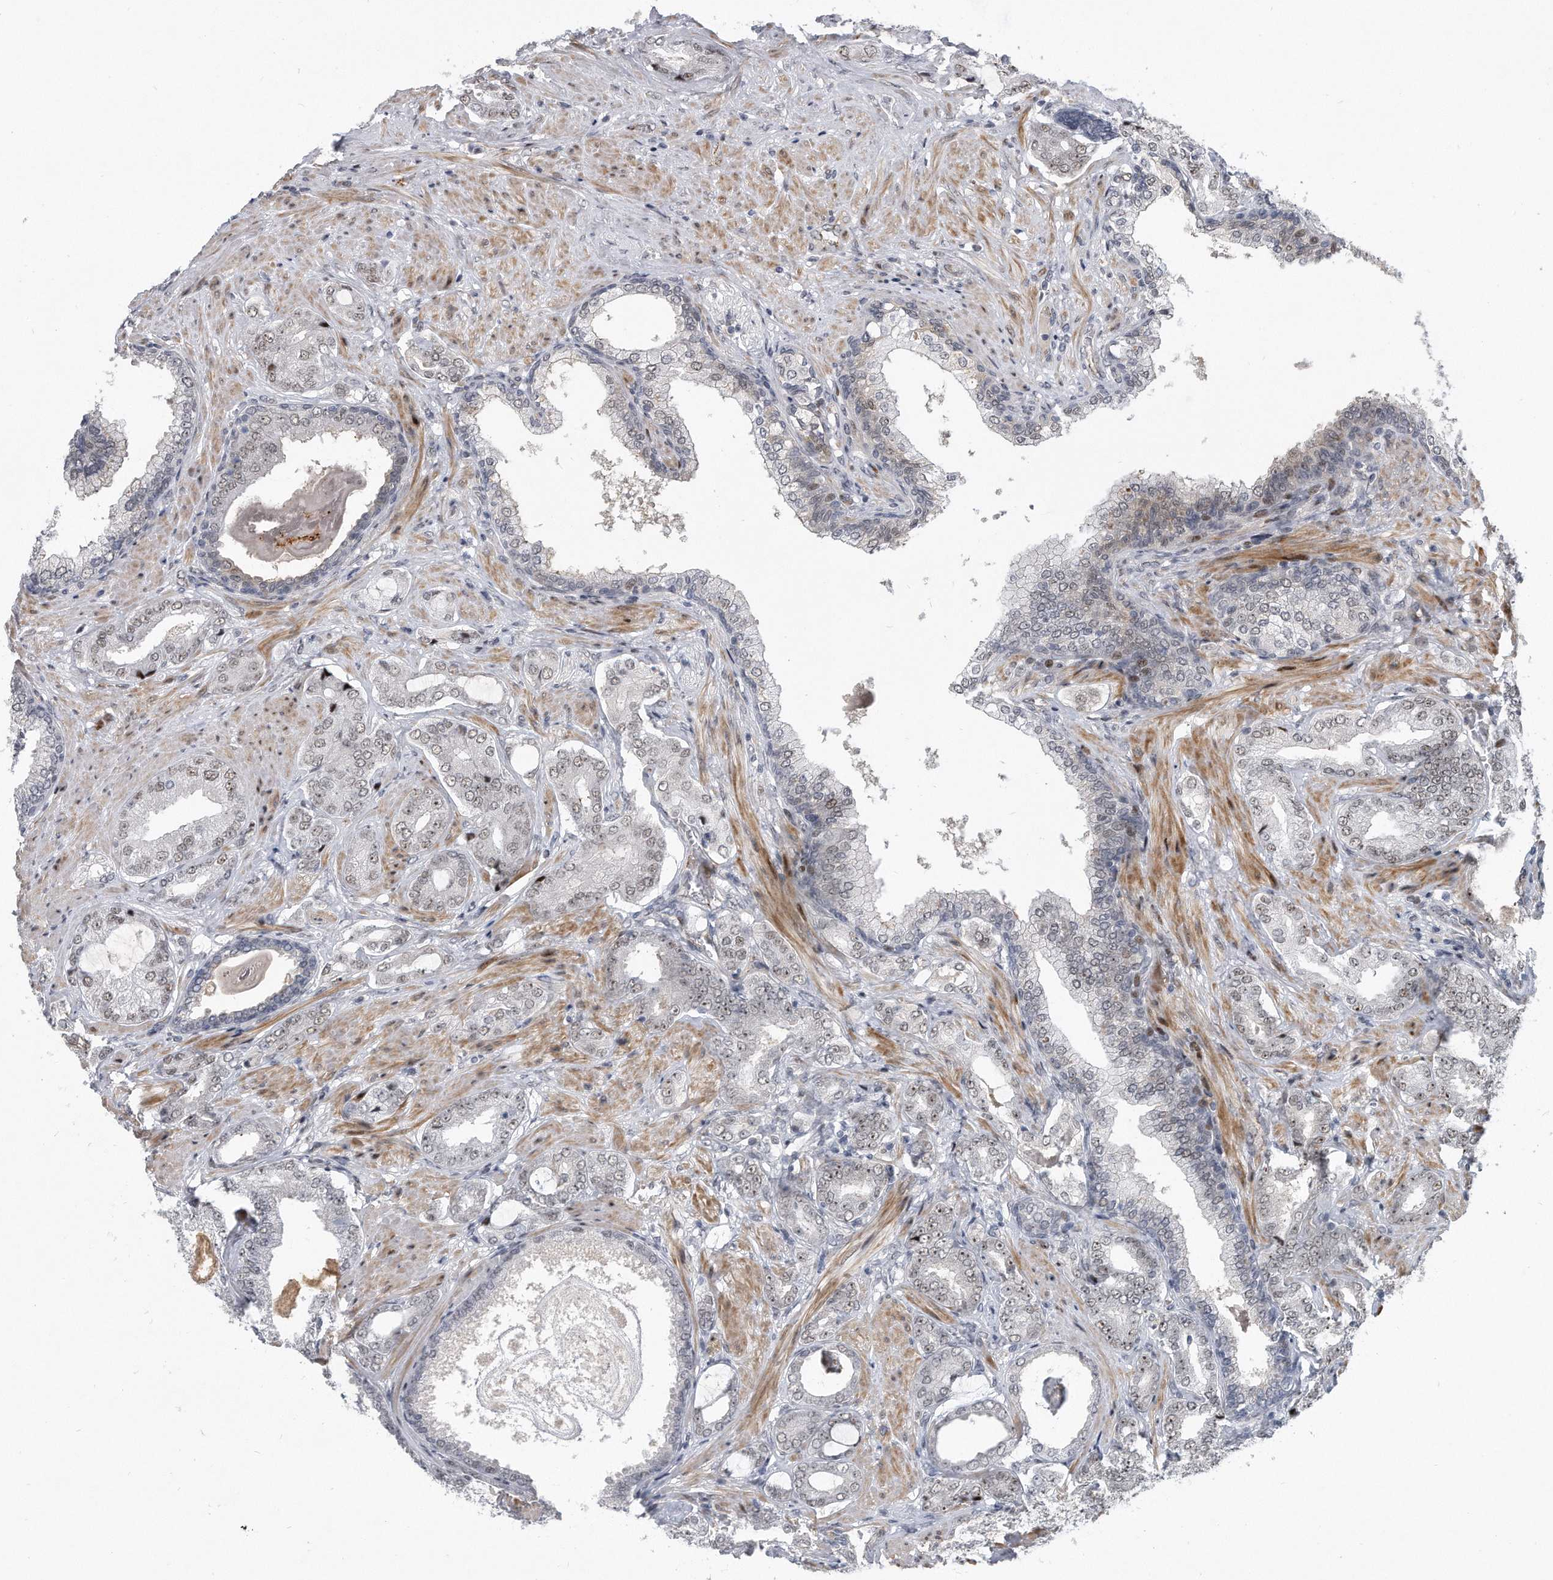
{"staining": {"intensity": "negative", "quantity": "none", "location": "none"}, "tissue": "prostate cancer", "cell_type": "Tumor cells", "image_type": "cancer", "snomed": [{"axis": "morphology", "description": "Adenocarcinoma, Low grade"}, {"axis": "topography", "description": "Prostate"}], "caption": "Immunohistochemistry (IHC) micrograph of human low-grade adenocarcinoma (prostate) stained for a protein (brown), which demonstrates no staining in tumor cells. (Stains: DAB (3,3'-diaminobenzidine) immunohistochemistry with hematoxylin counter stain, Microscopy: brightfield microscopy at high magnification).", "gene": "PGBD2", "patient": {"sex": "male", "age": 71}}